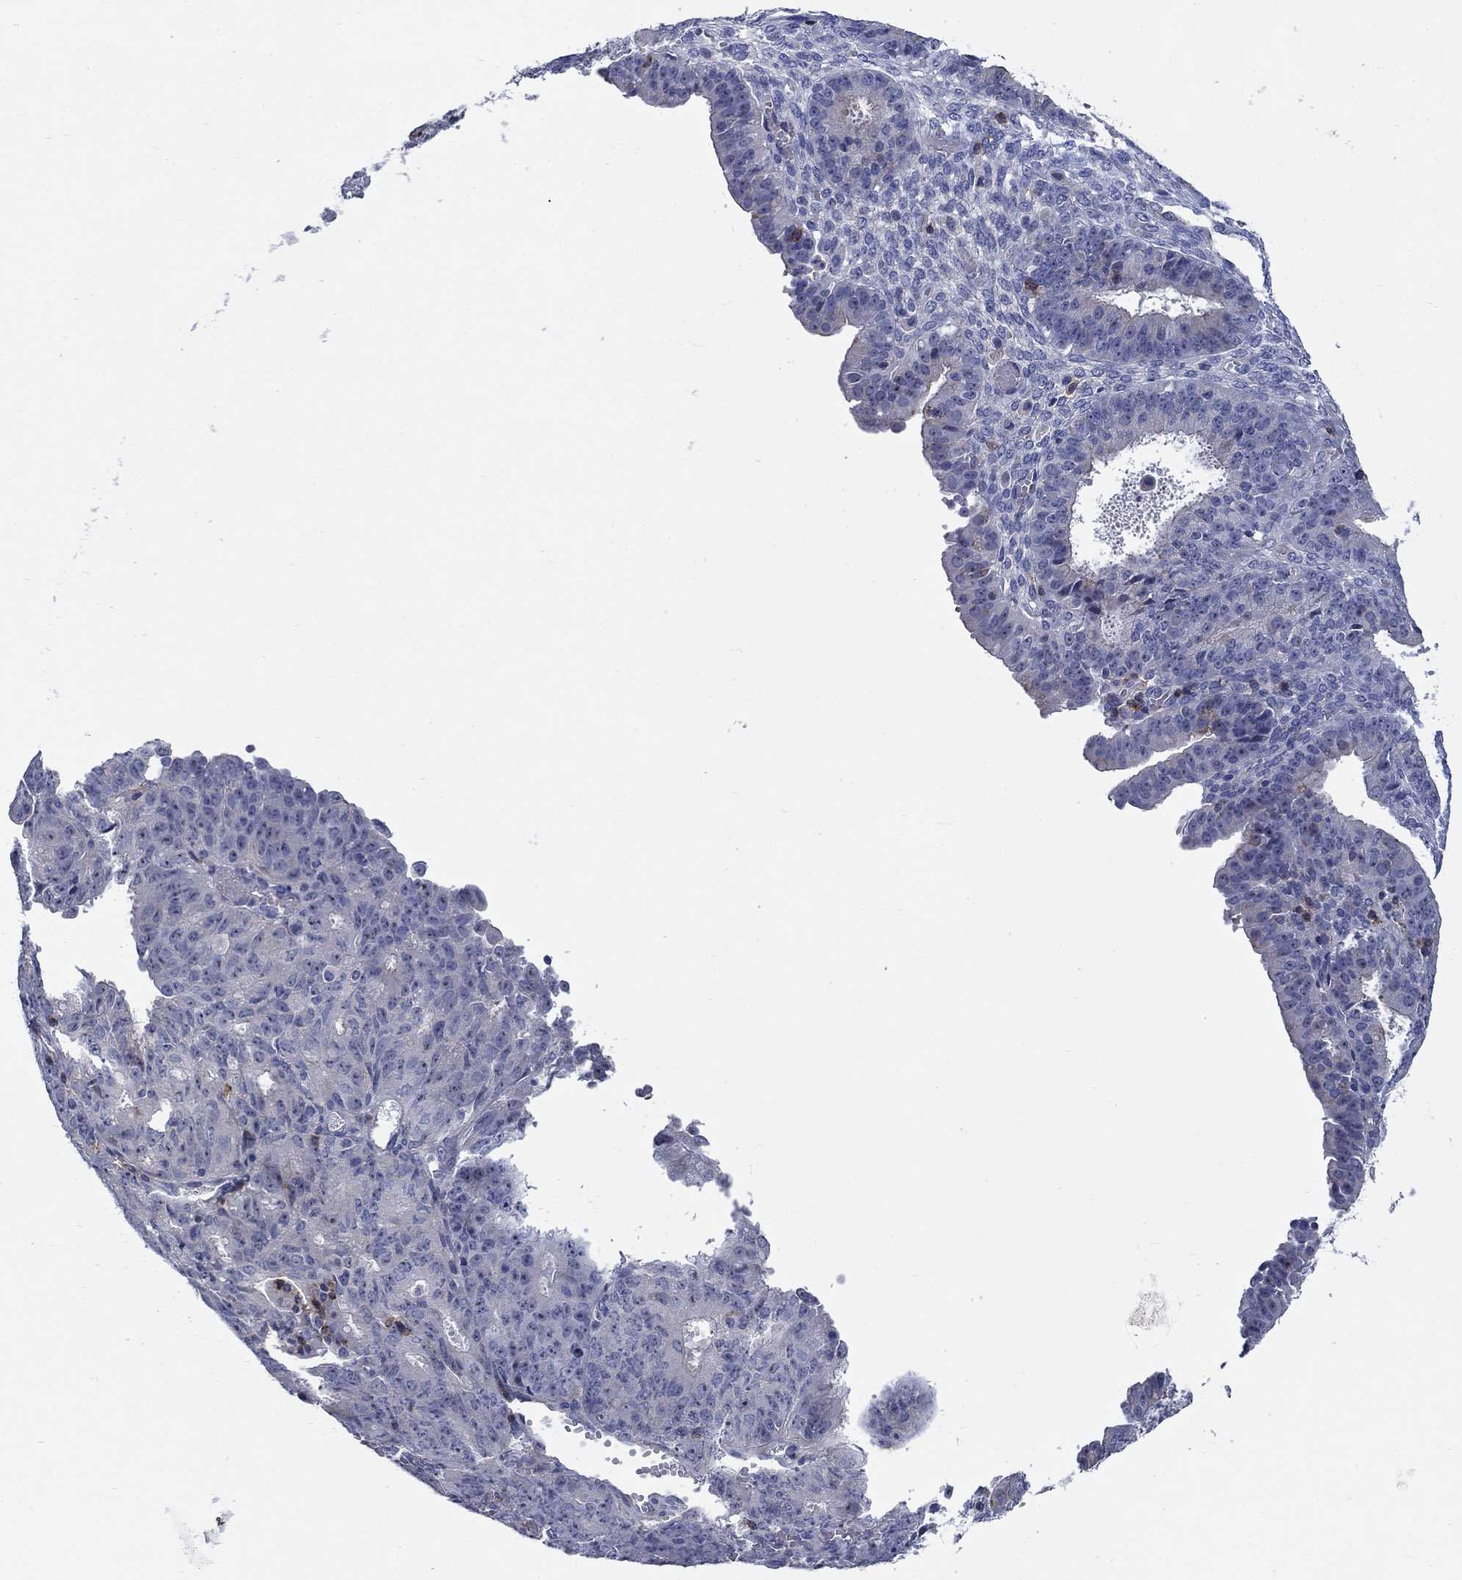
{"staining": {"intensity": "strong", "quantity": "<25%", "location": "cytoplasmic/membranous"}, "tissue": "ovarian cancer", "cell_type": "Tumor cells", "image_type": "cancer", "snomed": [{"axis": "morphology", "description": "Carcinoma, endometroid"}, {"axis": "topography", "description": "Ovary"}], "caption": "Ovarian endometroid carcinoma stained for a protein (brown) shows strong cytoplasmic/membranous positive positivity in about <25% of tumor cells.", "gene": "SIT1", "patient": {"sex": "female", "age": 42}}